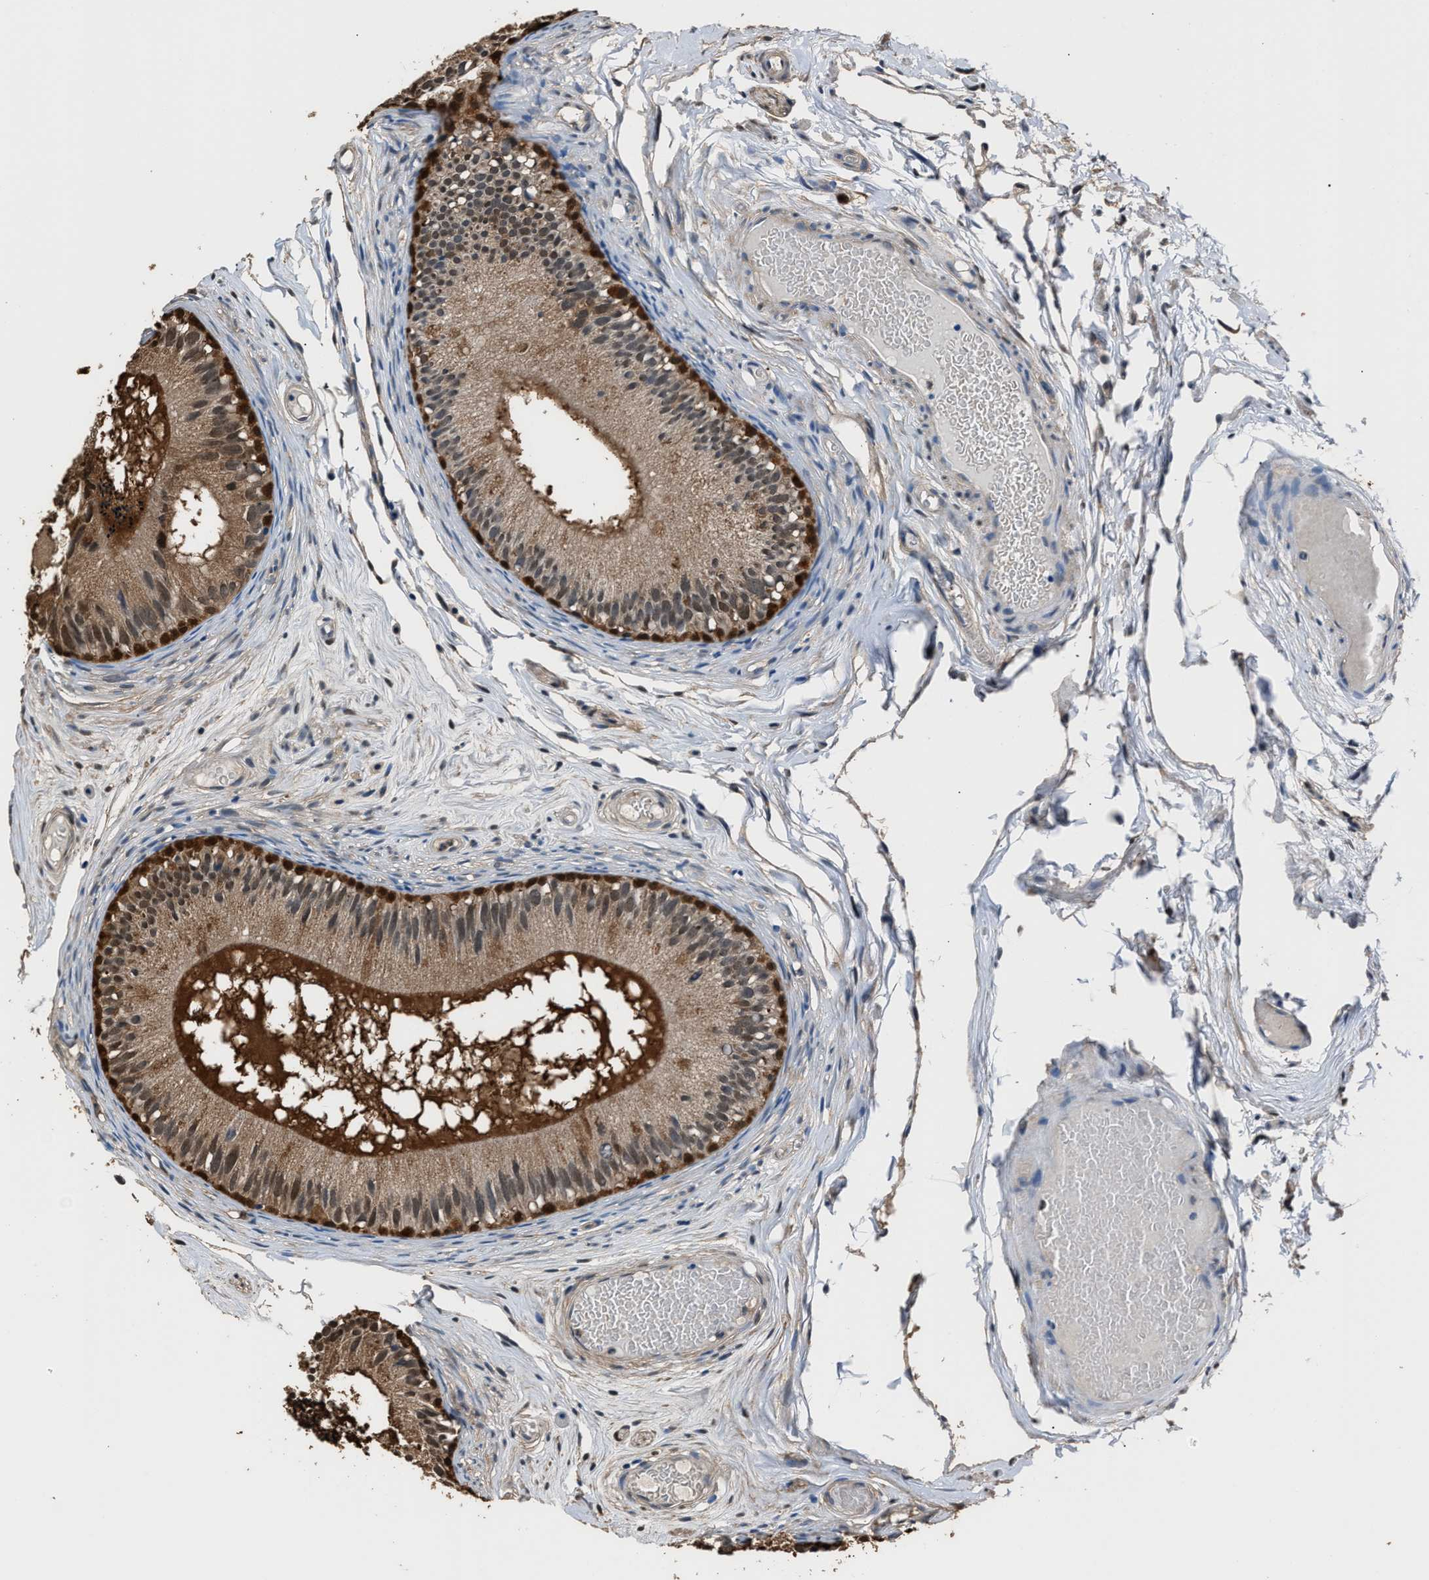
{"staining": {"intensity": "strong", "quantity": ">75%", "location": "cytoplasmic/membranous,nuclear"}, "tissue": "epididymis", "cell_type": "Glandular cells", "image_type": "normal", "snomed": [{"axis": "morphology", "description": "Normal tissue, NOS"}, {"axis": "topography", "description": "Epididymis"}], "caption": "High-power microscopy captured an immunohistochemistry (IHC) histopathology image of normal epididymis, revealing strong cytoplasmic/membranous,nuclear positivity in about >75% of glandular cells.", "gene": "GSTP1", "patient": {"sex": "male", "age": 46}}